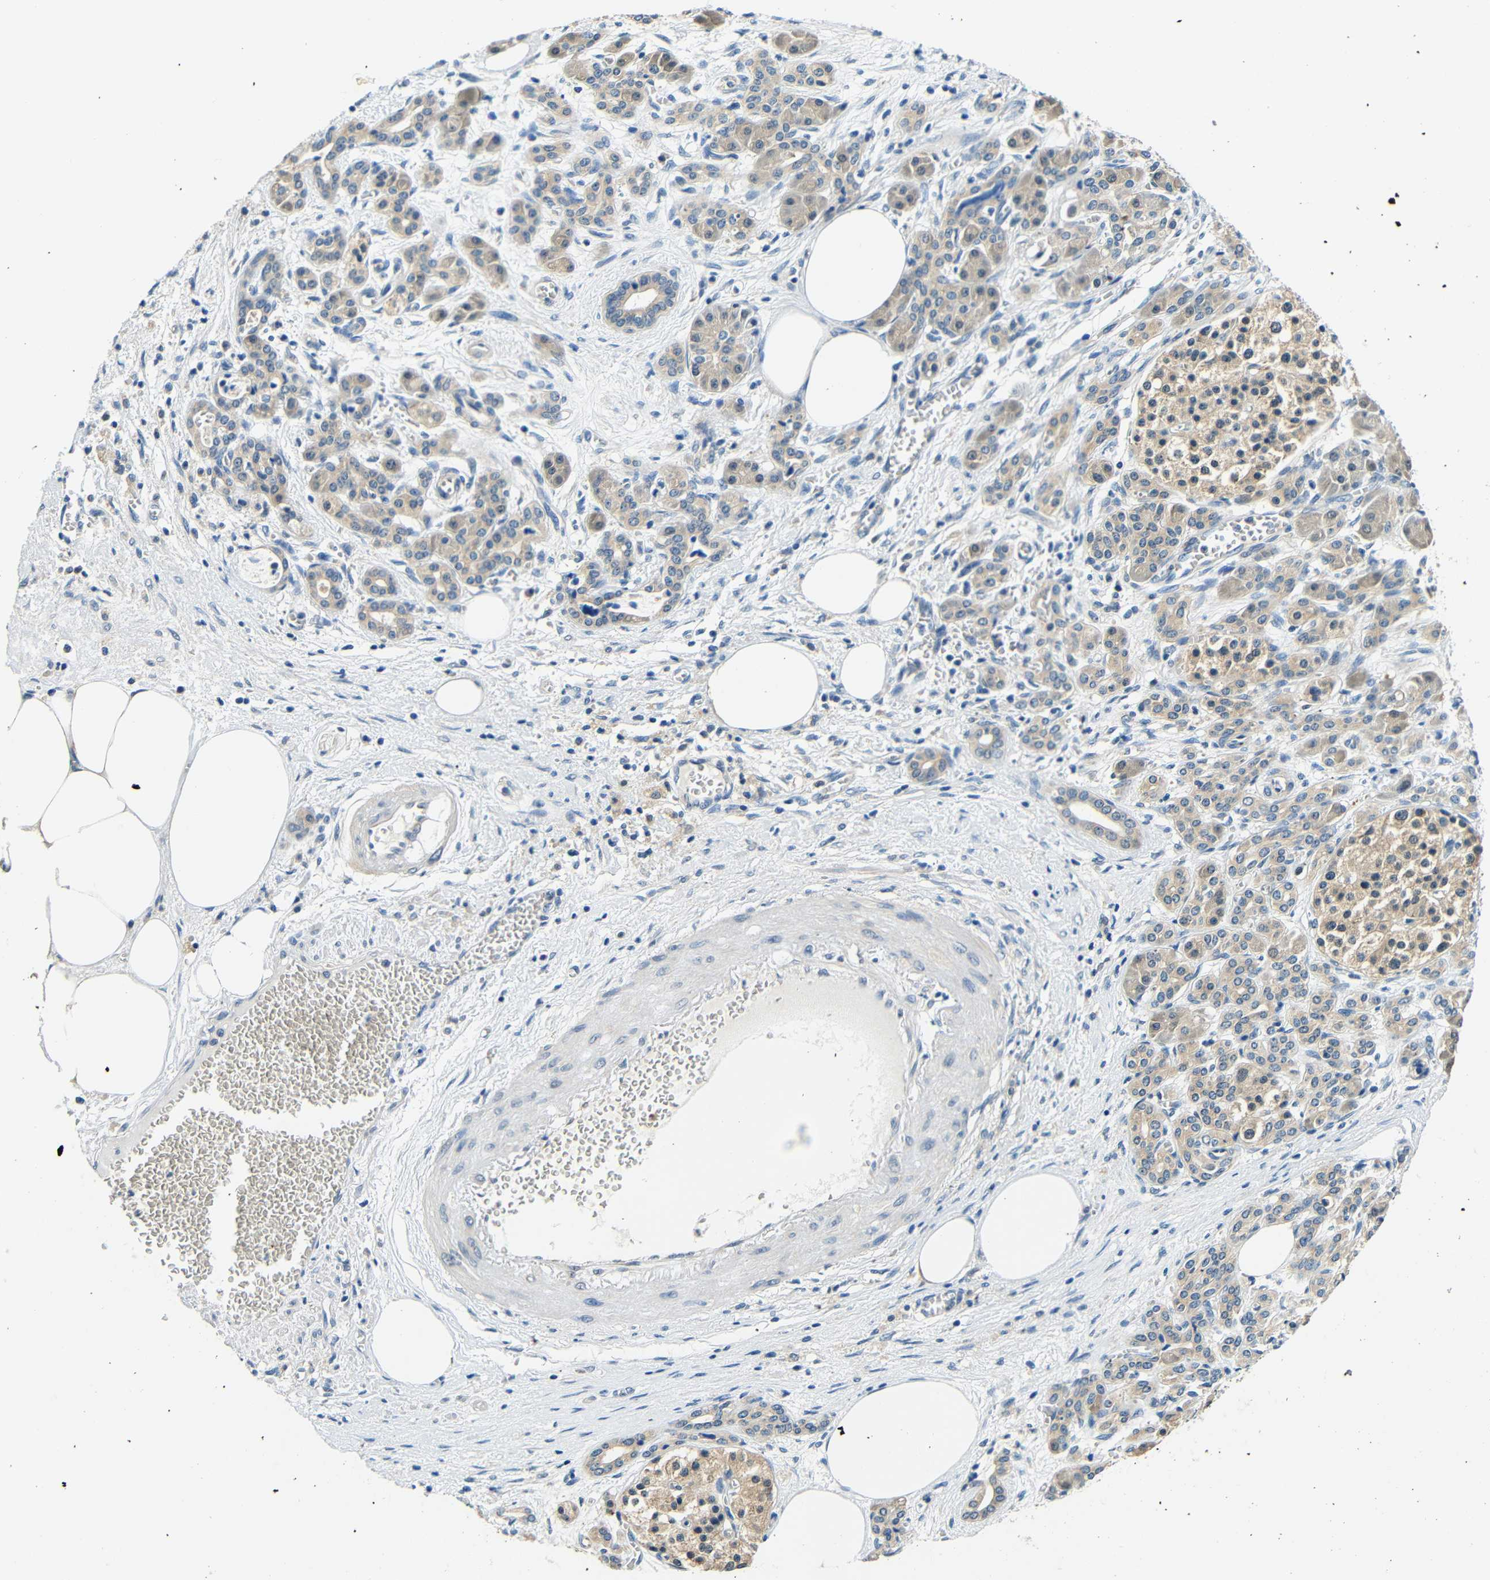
{"staining": {"intensity": "weak", "quantity": ">75%", "location": "cytoplasmic/membranous"}, "tissue": "pancreatic cancer", "cell_type": "Tumor cells", "image_type": "cancer", "snomed": [{"axis": "morphology", "description": "Adenocarcinoma, NOS"}, {"axis": "topography", "description": "Pancreas"}], "caption": "Pancreatic cancer (adenocarcinoma) stained with immunohistochemistry (IHC) demonstrates weak cytoplasmic/membranous expression in approximately >75% of tumor cells.", "gene": "ADAP1", "patient": {"sex": "female", "age": 70}}